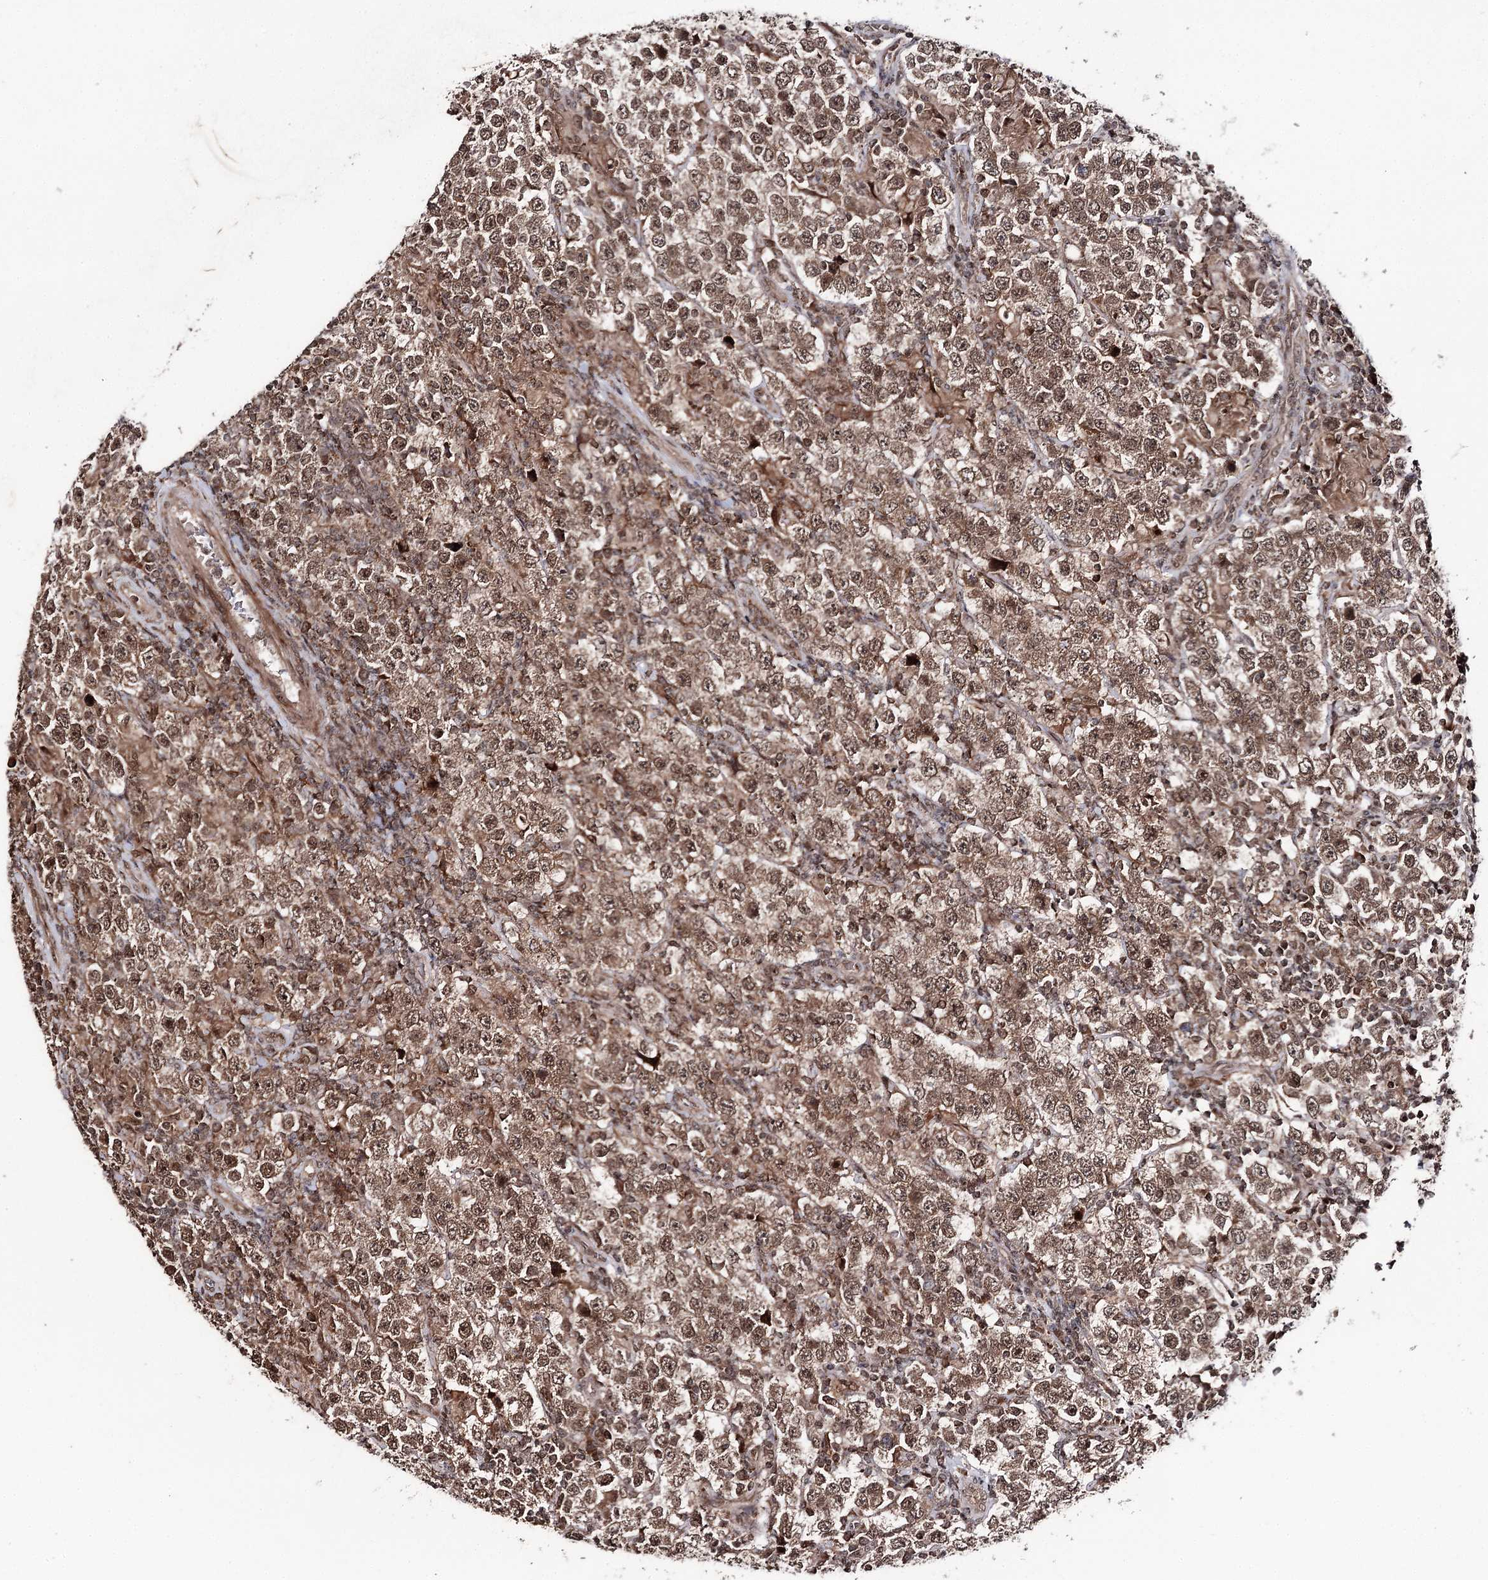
{"staining": {"intensity": "moderate", "quantity": ">75%", "location": "cytoplasmic/membranous,nuclear"}, "tissue": "testis cancer", "cell_type": "Tumor cells", "image_type": "cancer", "snomed": [{"axis": "morphology", "description": "Normal tissue, NOS"}, {"axis": "morphology", "description": "Urothelial carcinoma, High grade"}, {"axis": "morphology", "description": "Seminoma, NOS"}, {"axis": "morphology", "description": "Carcinoma, Embryonal, NOS"}, {"axis": "topography", "description": "Urinary bladder"}, {"axis": "topography", "description": "Testis"}], "caption": "Immunohistochemistry histopathology image of human testis cancer (seminoma) stained for a protein (brown), which demonstrates medium levels of moderate cytoplasmic/membranous and nuclear staining in about >75% of tumor cells.", "gene": "FAM53B", "patient": {"sex": "male", "age": 41}}